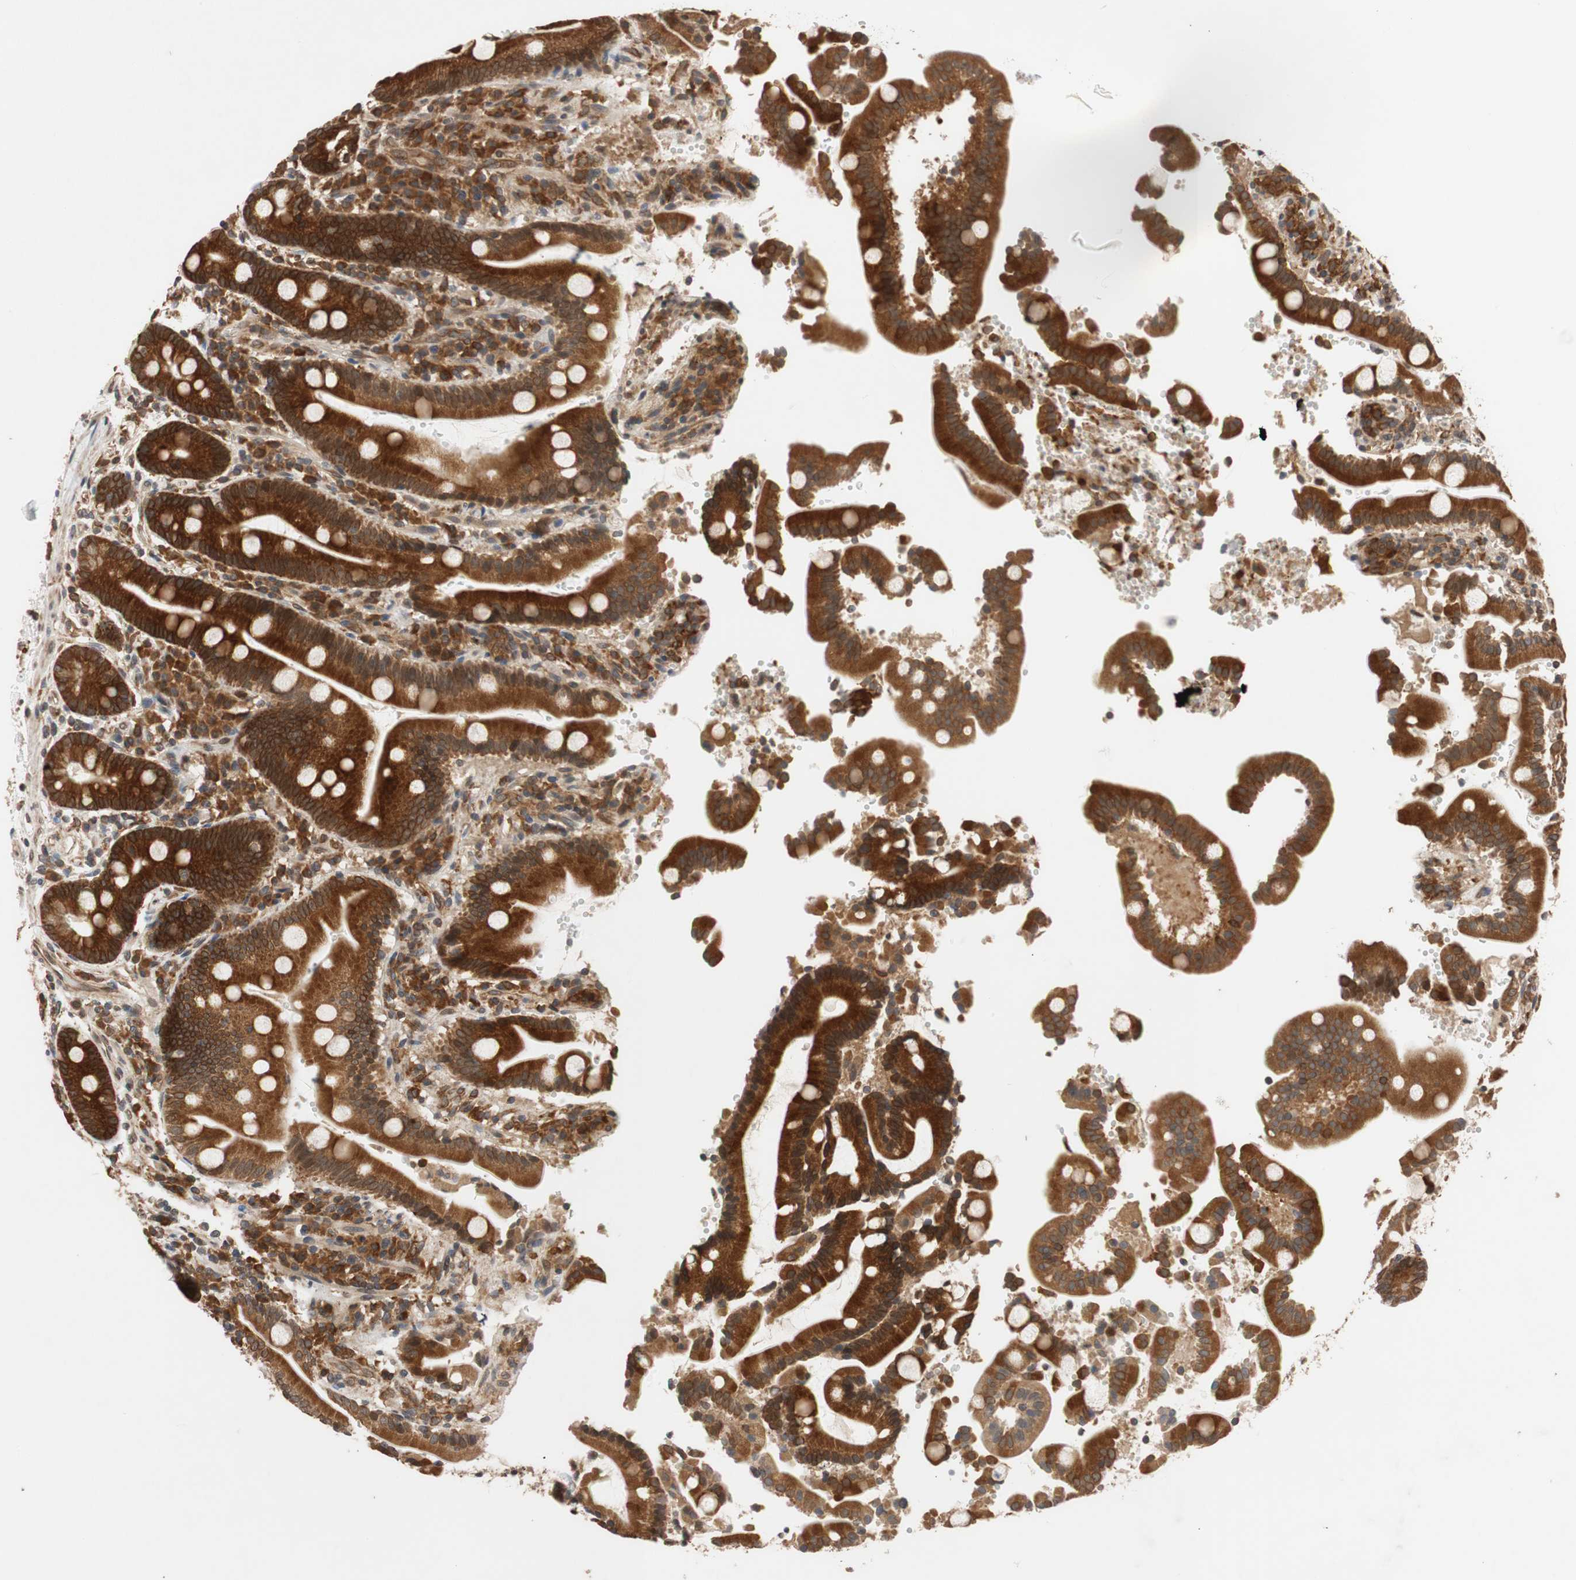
{"staining": {"intensity": "strong", "quantity": ">75%", "location": "cytoplasmic/membranous"}, "tissue": "duodenum", "cell_type": "Glandular cells", "image_type": "normal", "snomed": [{"axis": "morphology", "description": "Normal tissue, NOS"}, {"axis": "topography", "description": "Small intestine, NOS"}], "caption": "Protein positivity by immunohistochemistry (IHC) displays strong cytoplasmic/membranous staining in about >75% of glandular cells in unremarkable duodenum.", "gene": "AUP1", "patient": {"sex": "female", "age": 71}}